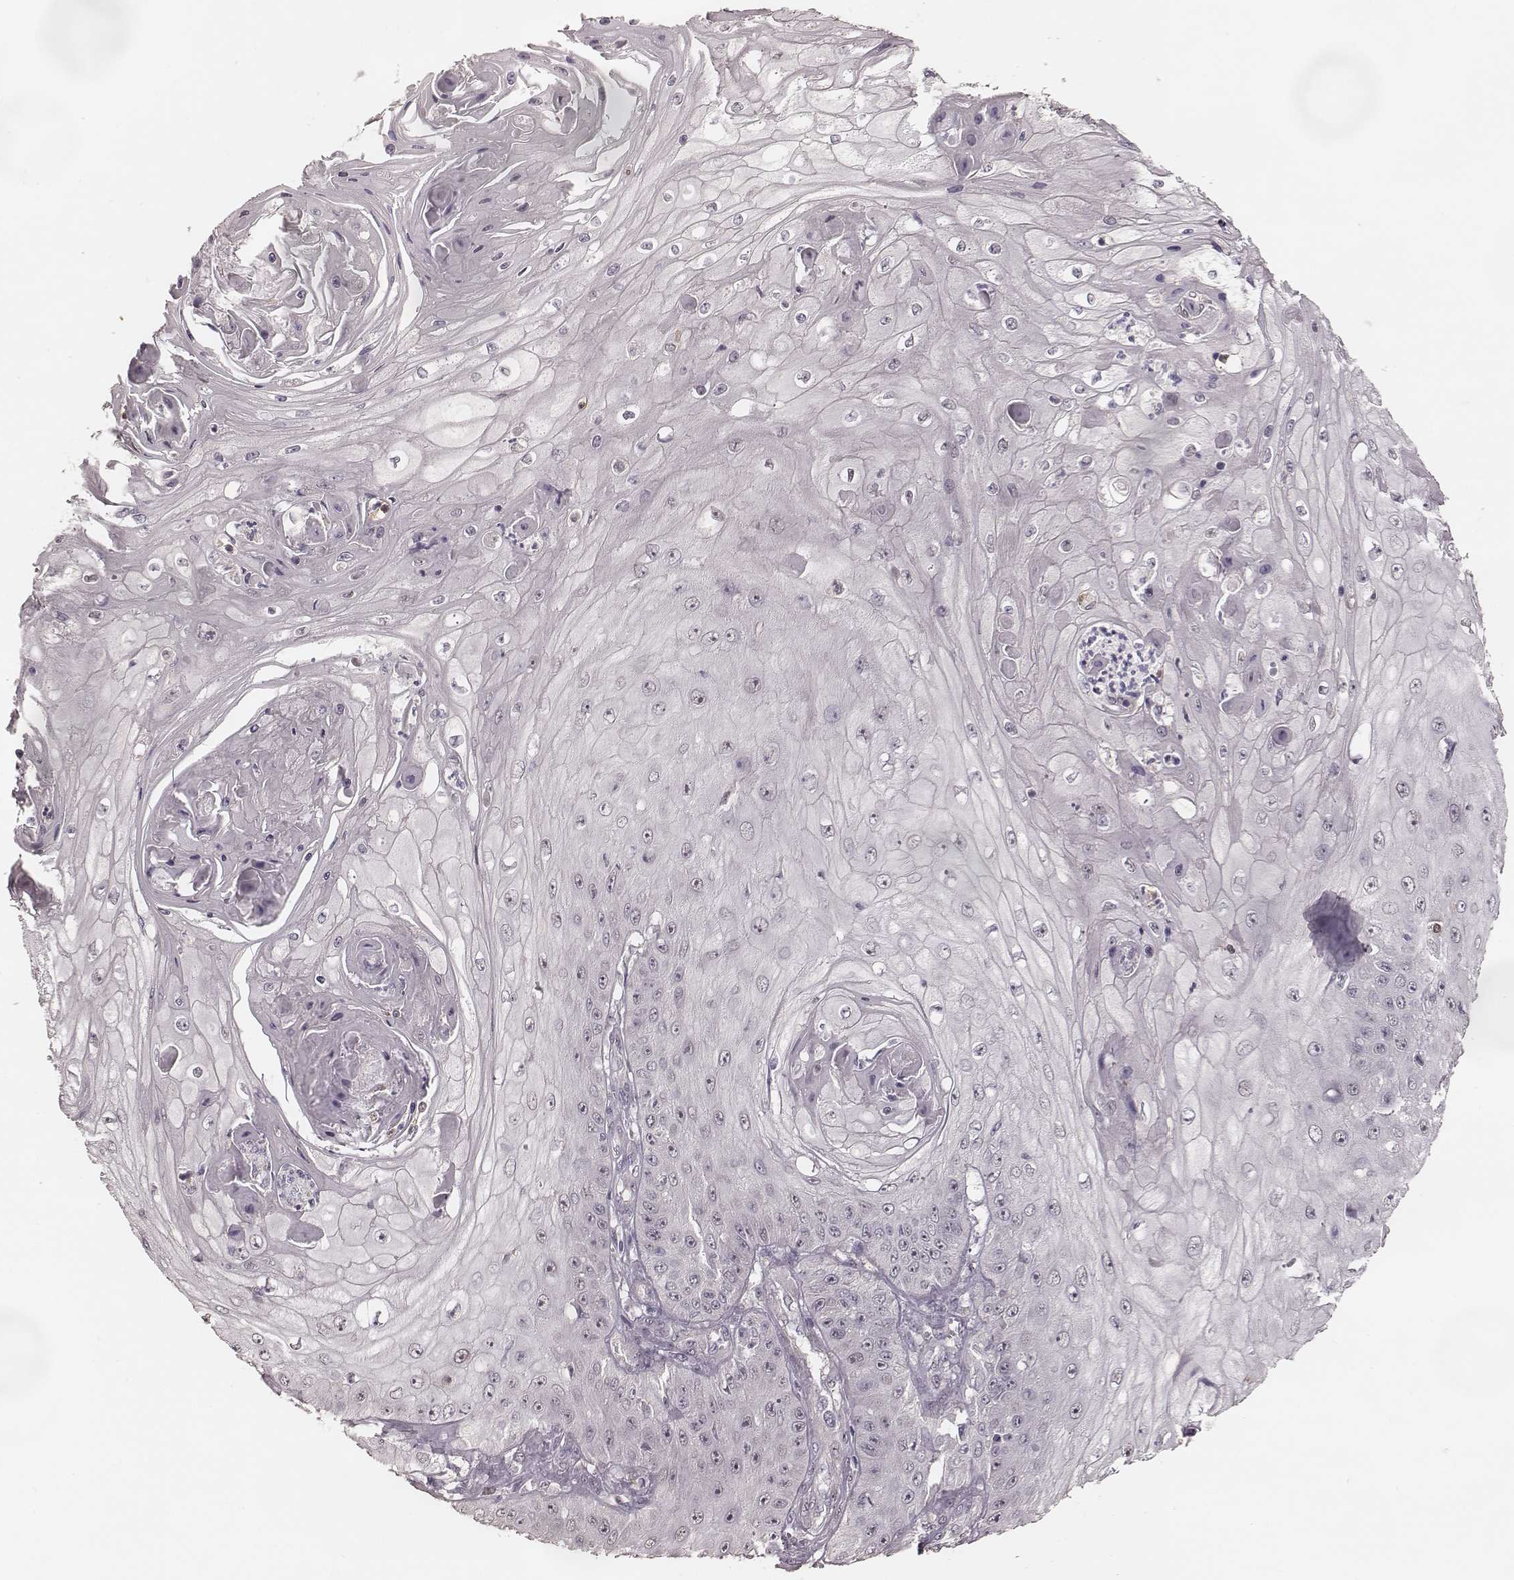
{"staining": {"intensity": "negative", "quantity": "none", "location": "none"}, "tissue": "skin cancer", "cell_type": "Tumor cells", "image_type": "cancer", "snomed": [{"axis": "morphology", "description": "Squamous cell carcinoma, NOS"}, {"axis": "topography", "description": "Skin"}], "caption": "The IHC image has no significant expression in tumor cells of skin squamous cell carcinoma tissue.", "gene": "LY6K", "patient": {"sex": "male", "age": 70}}